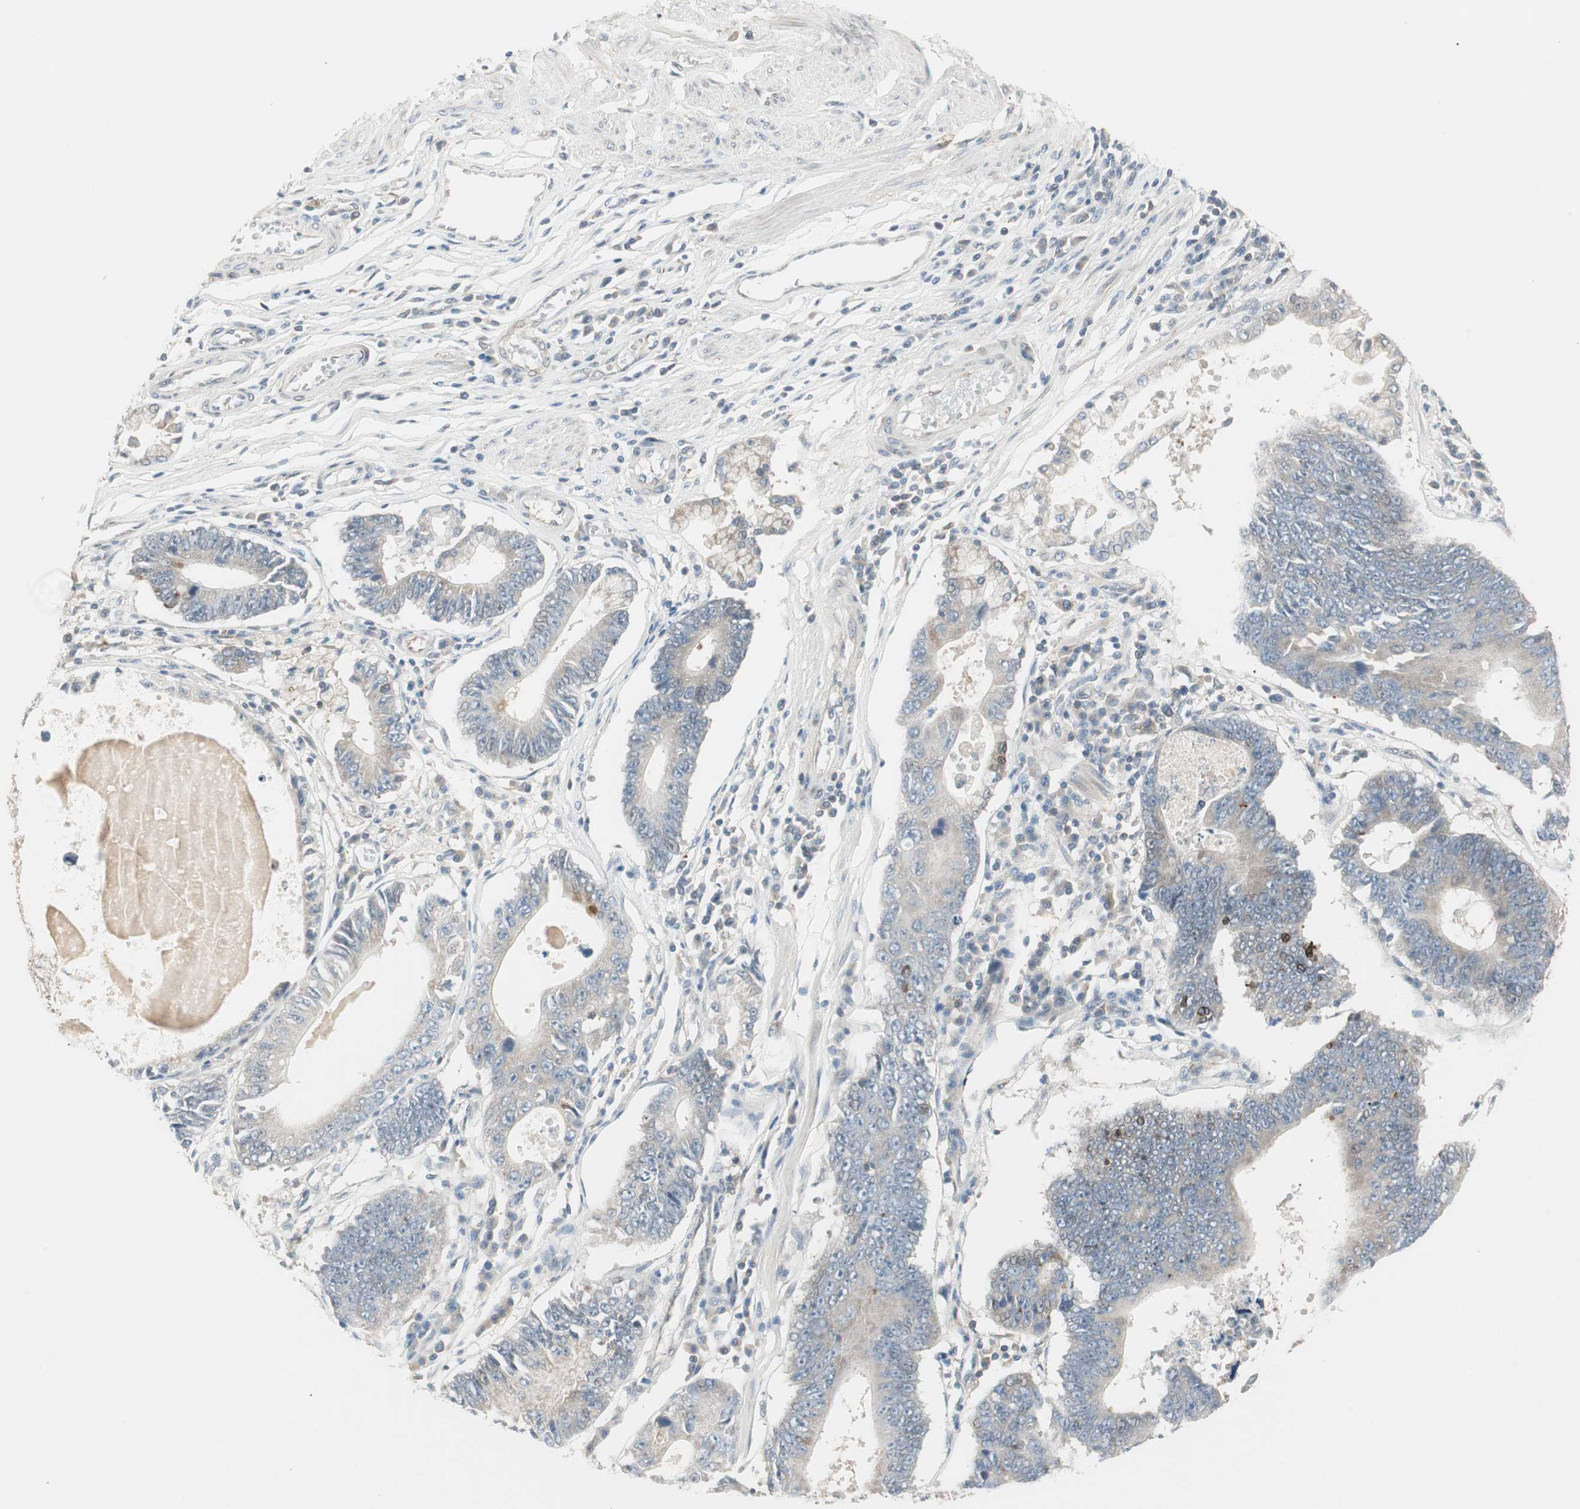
{"staining": {"intensity": "weak", "quantity": ">75%", "location": "cytoplasmic/membranous"}, "tissue": "stomach cancer", "cell_type": "Tumor cells", "image_type": "cancer", "snomed": [{"axis": "morphology", "description": "Adenocarcinoma, NOS"}, {"axis": "topography", "description": "Stomach"}], "caption": "Stomach adenocarcinoma stained for a protein (brown) exhibits weak cytoplasmic/membranous positive staining in approximately >75% of tumor cells.", "gene": "ZFP36", "patient": {"sex": "male", "age": 59}}